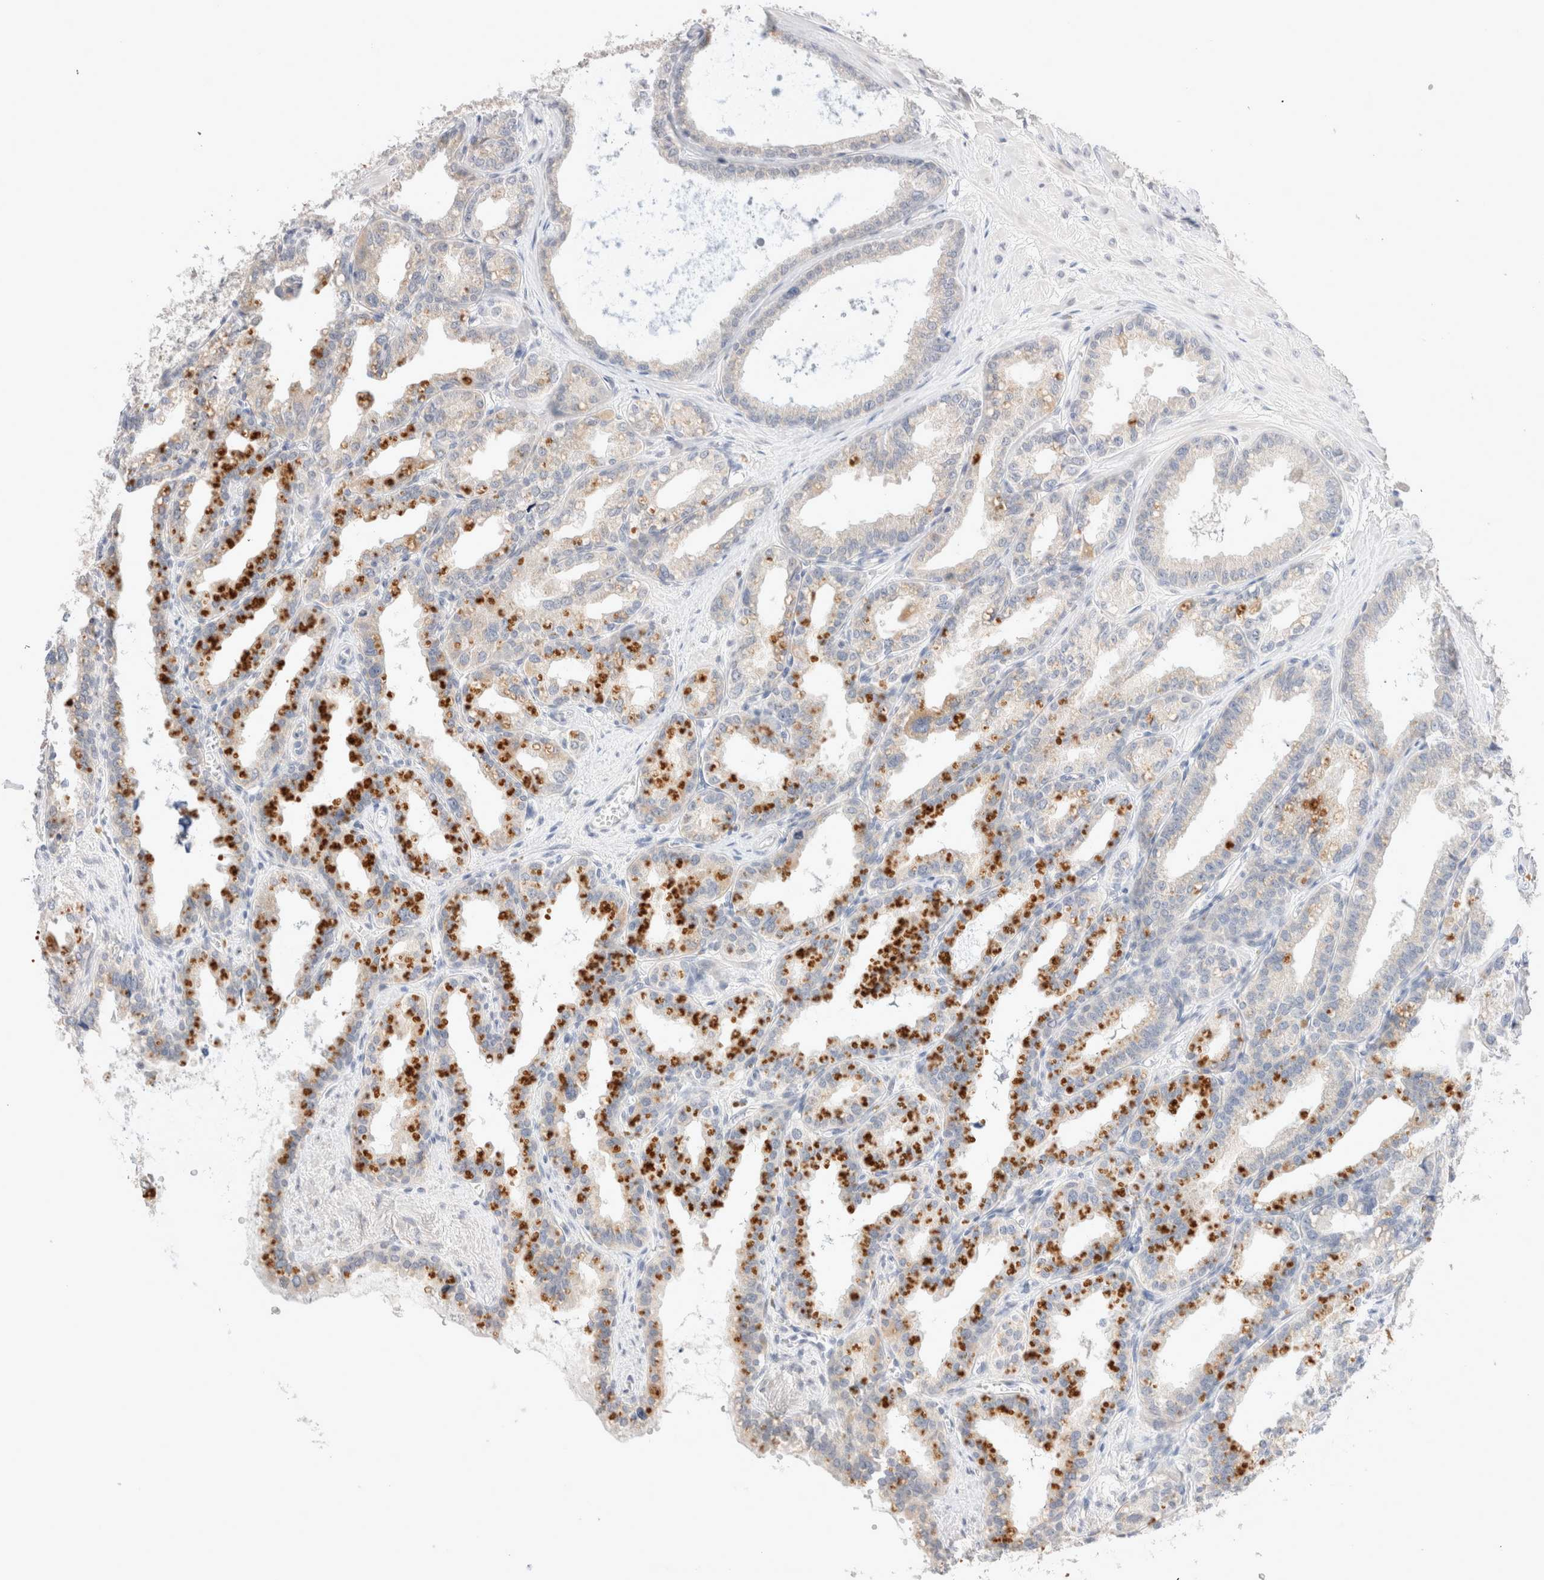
{"staining": {"intensity": "moderate", "quantity": "25%-75%", "location": "cytoplasmic/membranous"}, "tissue": "seminal vesicle", "cell_type": "Glandular cells", "image_type": "normal", "snomed": [{"axis": "morphology", "description": "Normal tissue, NOS"}, {"axis": "topography", "description": "Prostate"}, {"axis": "topography", "description": "Seminal veicle"}], "caption": "Immunohistochemical staining of normal seminal vesicle reveals moderate cytoplasmic/membranous protein staining in about 25%-75% of glandular cells.", "gene": "SPATA20", "patient": {"sex": "male", "age": 51}}